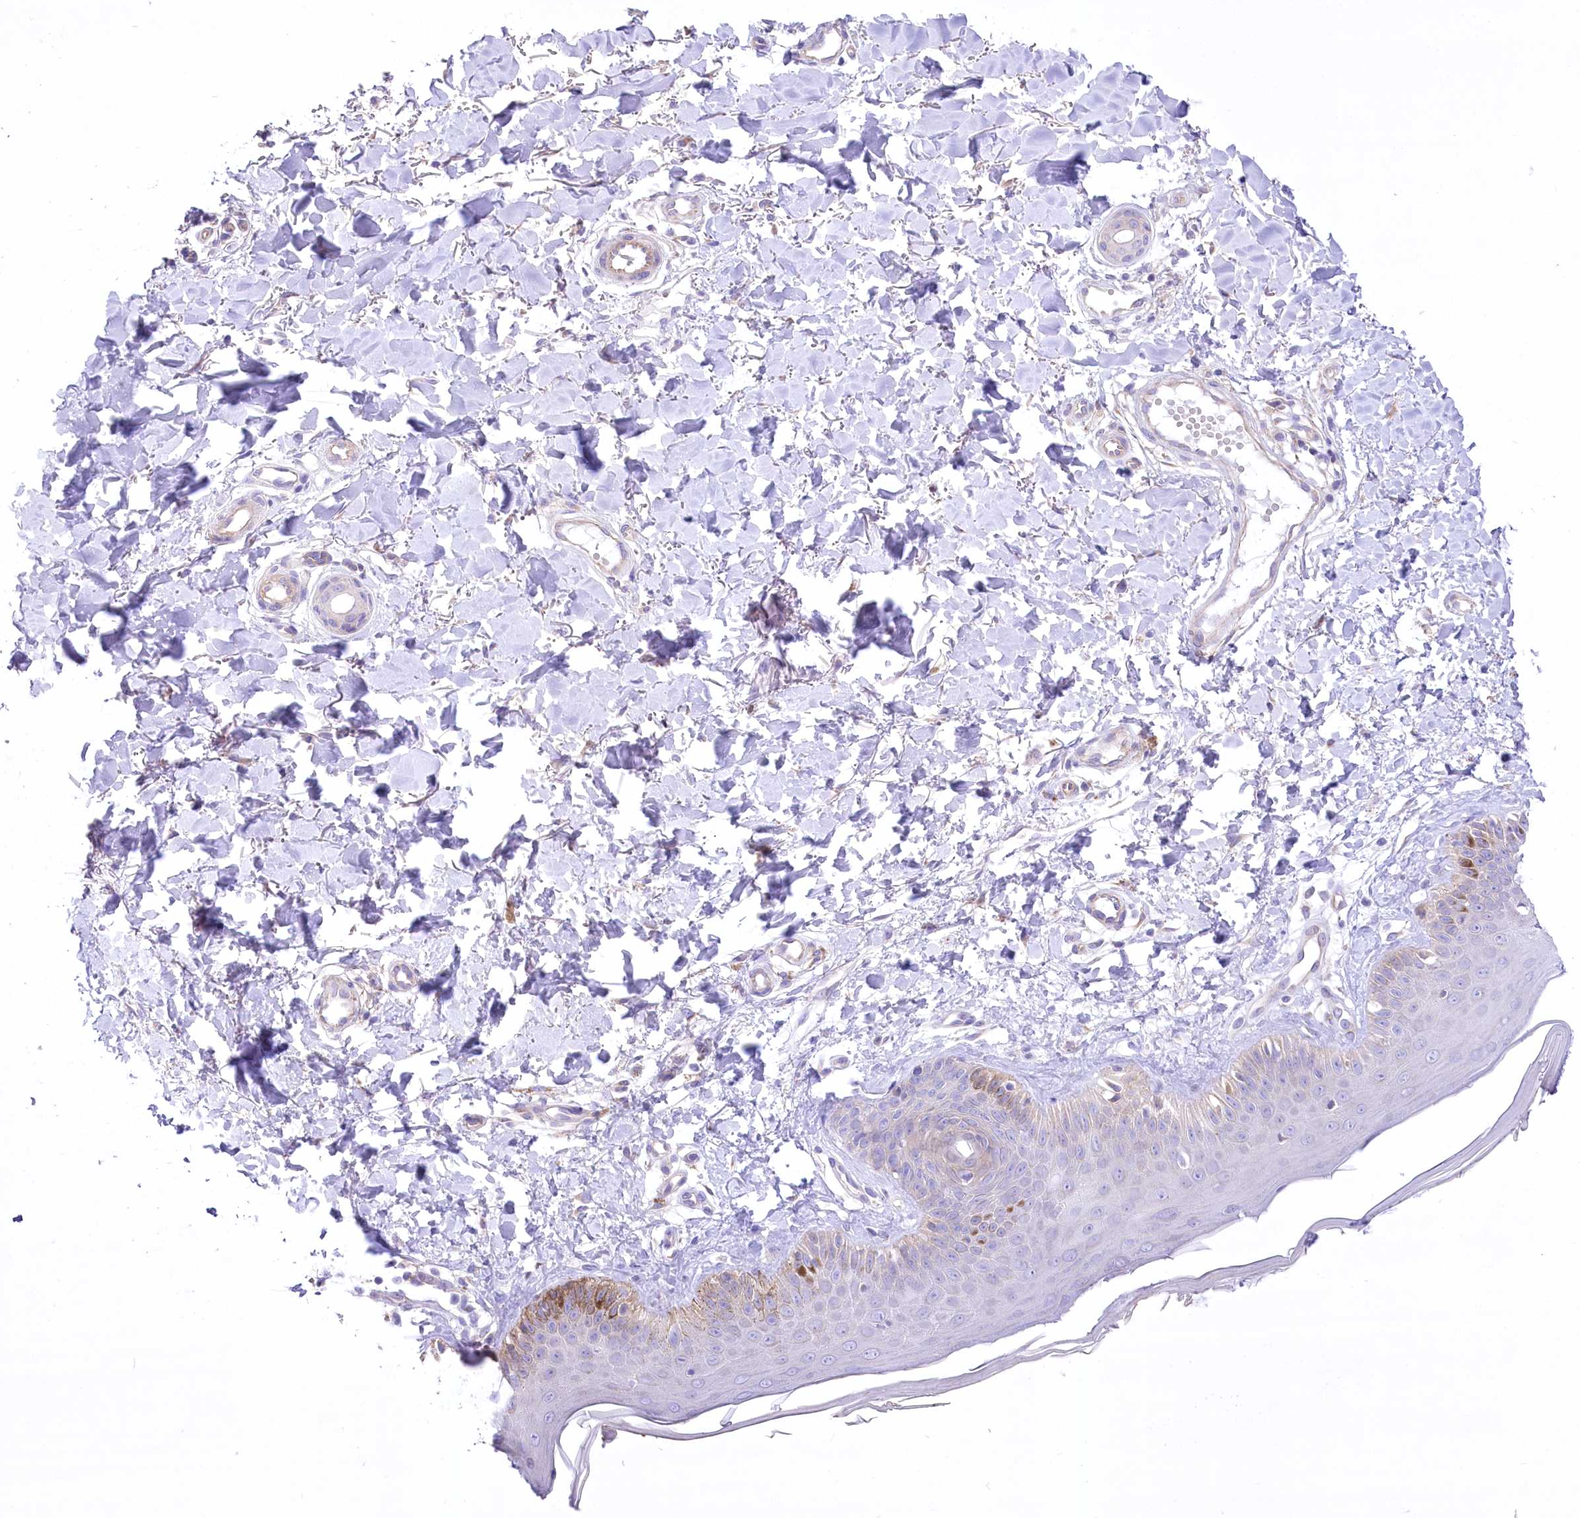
{"staining": {"intensity": "negative", "quantity": "none", "location": "none"}, "tissue": "skin", "cell_type": "Fibroblasts", "image_type": "normal", "snomed": [{"axis": "morphology", "description": "Normal tissue, NOS"}, {"axis": "topography", "description": "Skin"}], "caption": "IHC image of unremarkable skin: skin stained with DAB demonstrates no significant protein staining in fibroblasts. (Brightfield microscopy of DAB (3,3'-diaminobenzidine) immunohistochemistry at high magnification).", "gene": "LRRC34", "patient": {"sex": "male", "age": 52}}